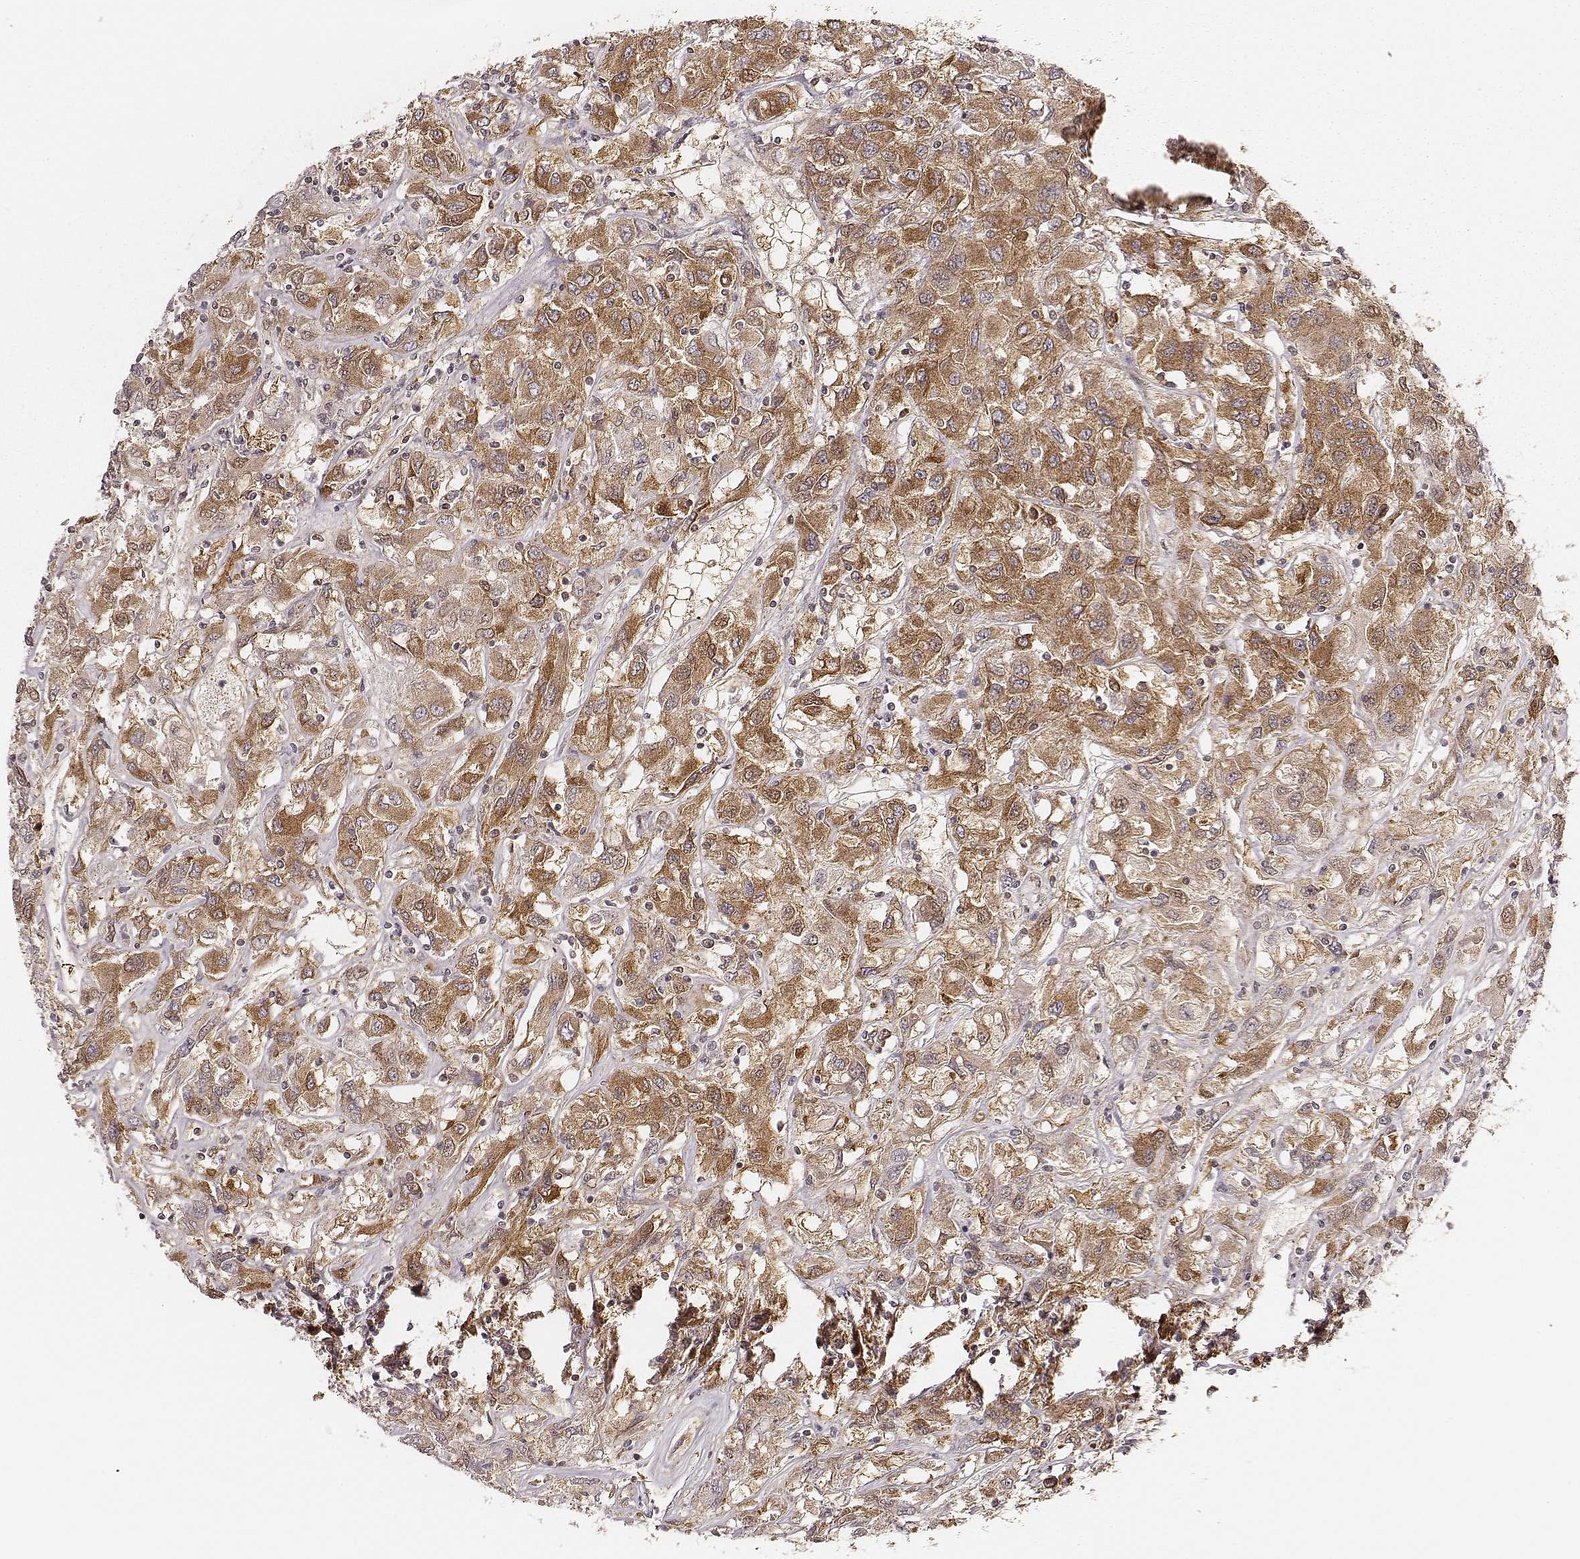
{"staining": {"intensity": "strong", "quantity": ">75%", "location": "cytoplasmic/membranous"}, "tissue": "renal cancer", "cell_type": "Tumor cells", "image_type": "cancer", "snomed": [{"axis": "morphology", "description": "Adenocarcinoma, NOS"}, {"axis": "topography", "description": "Kidney"}], "caption": "A high-resolution image shows IHC staining of renal cancer (adenocarcinoma), which shows strong cytoplasmic/membranous expression in about >75% of tumor cells. (DAB (3,3'-diaminobenzidine) IHC with brightfield microscopy, high magnification).", "gene": "CARS1", "patient": {"sex": "female", "age": 76}}